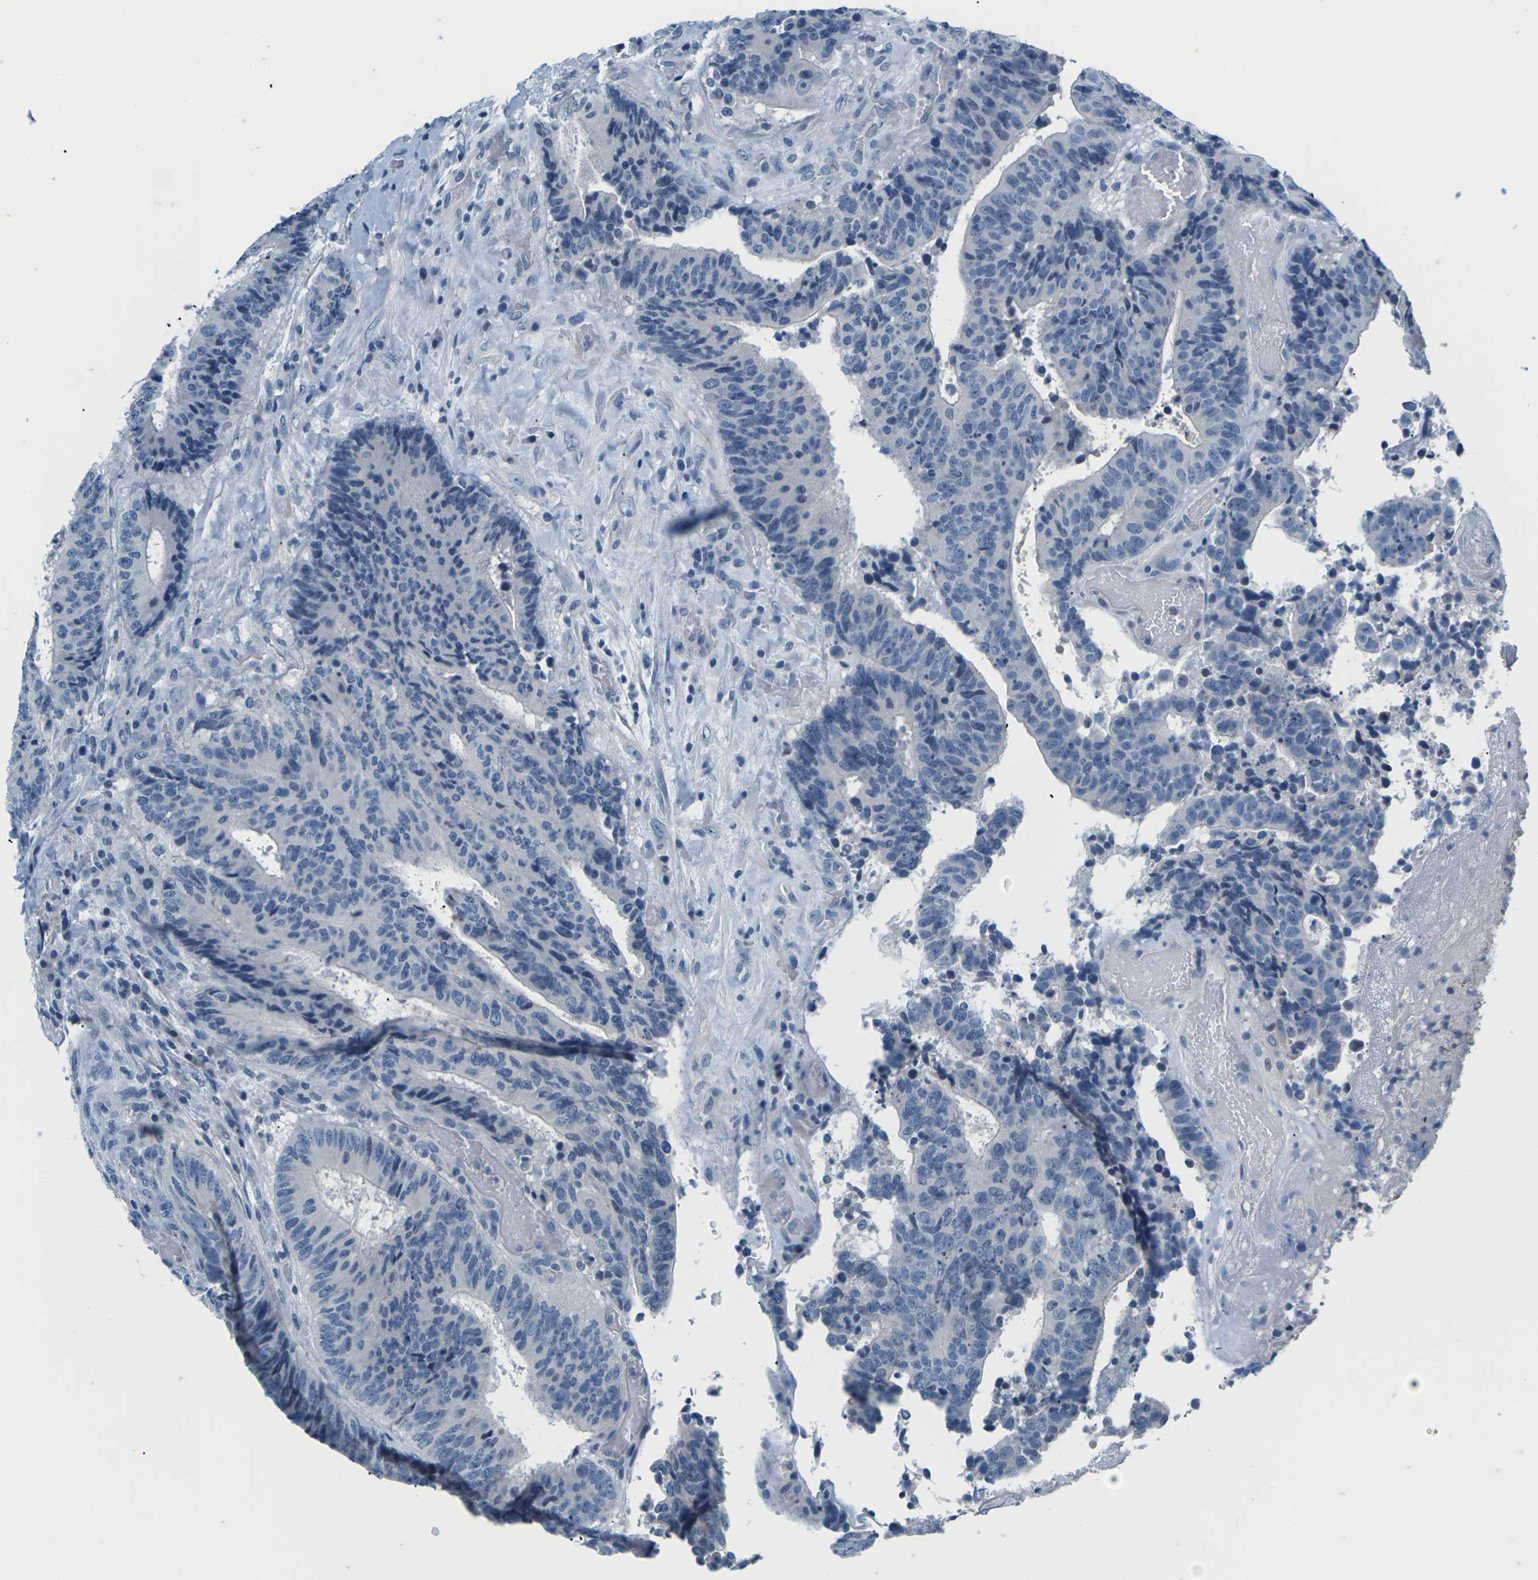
{"staining": {"intensity": "negative", "quantity": "none", "location": "none"}, "tissue": "colorectal cancer", "cell_type": "Tumor cells", "image_type": "cancer", "snomed": [{"axis": "morphology", "description": "Adenocarcinoma, NOS"}, {"axis": "topography", "description": "Rectum"}], "caption": "Colorectal cancer stained for a protein using IHC exhibits no staining tumor cells.", "gene": "UMOD", "patient": {"sex": "male", "age": 72}}